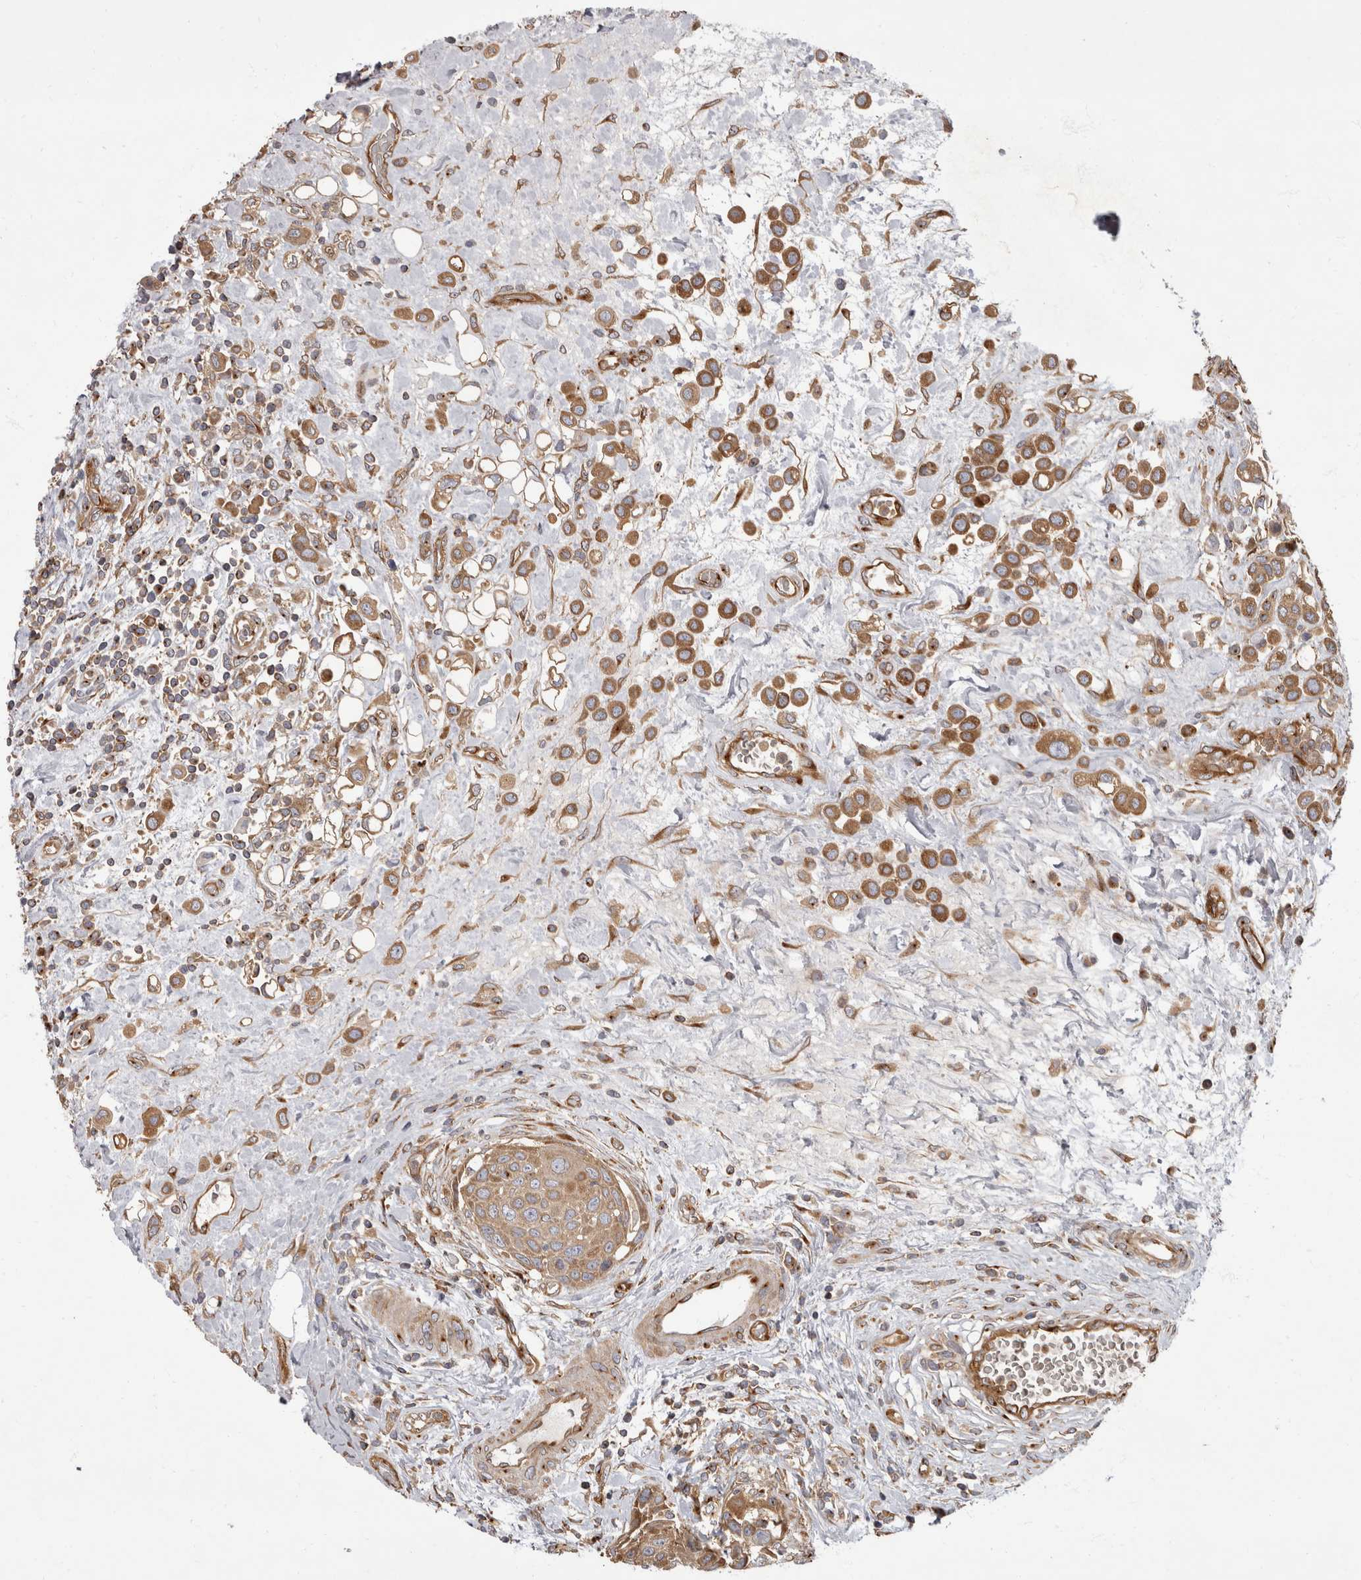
{"staining": {"intensity": "moderate", "quantity": ">75%", "location": "cytoplasmic/membranous"}, "tissue": "urothelial cancer", "cell_type": "Tumor cells", "image_type": "cancer", "snomed": [{"axis": "morphology", "description": "Urothelial carcinoma, High grade"}, {"axis": "topography", "description": "Urinary bladder"}], "caption": "Urothelial cancer tissue demonstrates moderate cytoplasmic/membranous staining in about >75% of tumor cells, visualized by immunohistochemistry.", "gene": "HOOK3", "patient": {"sex": "male", "age": 50}}